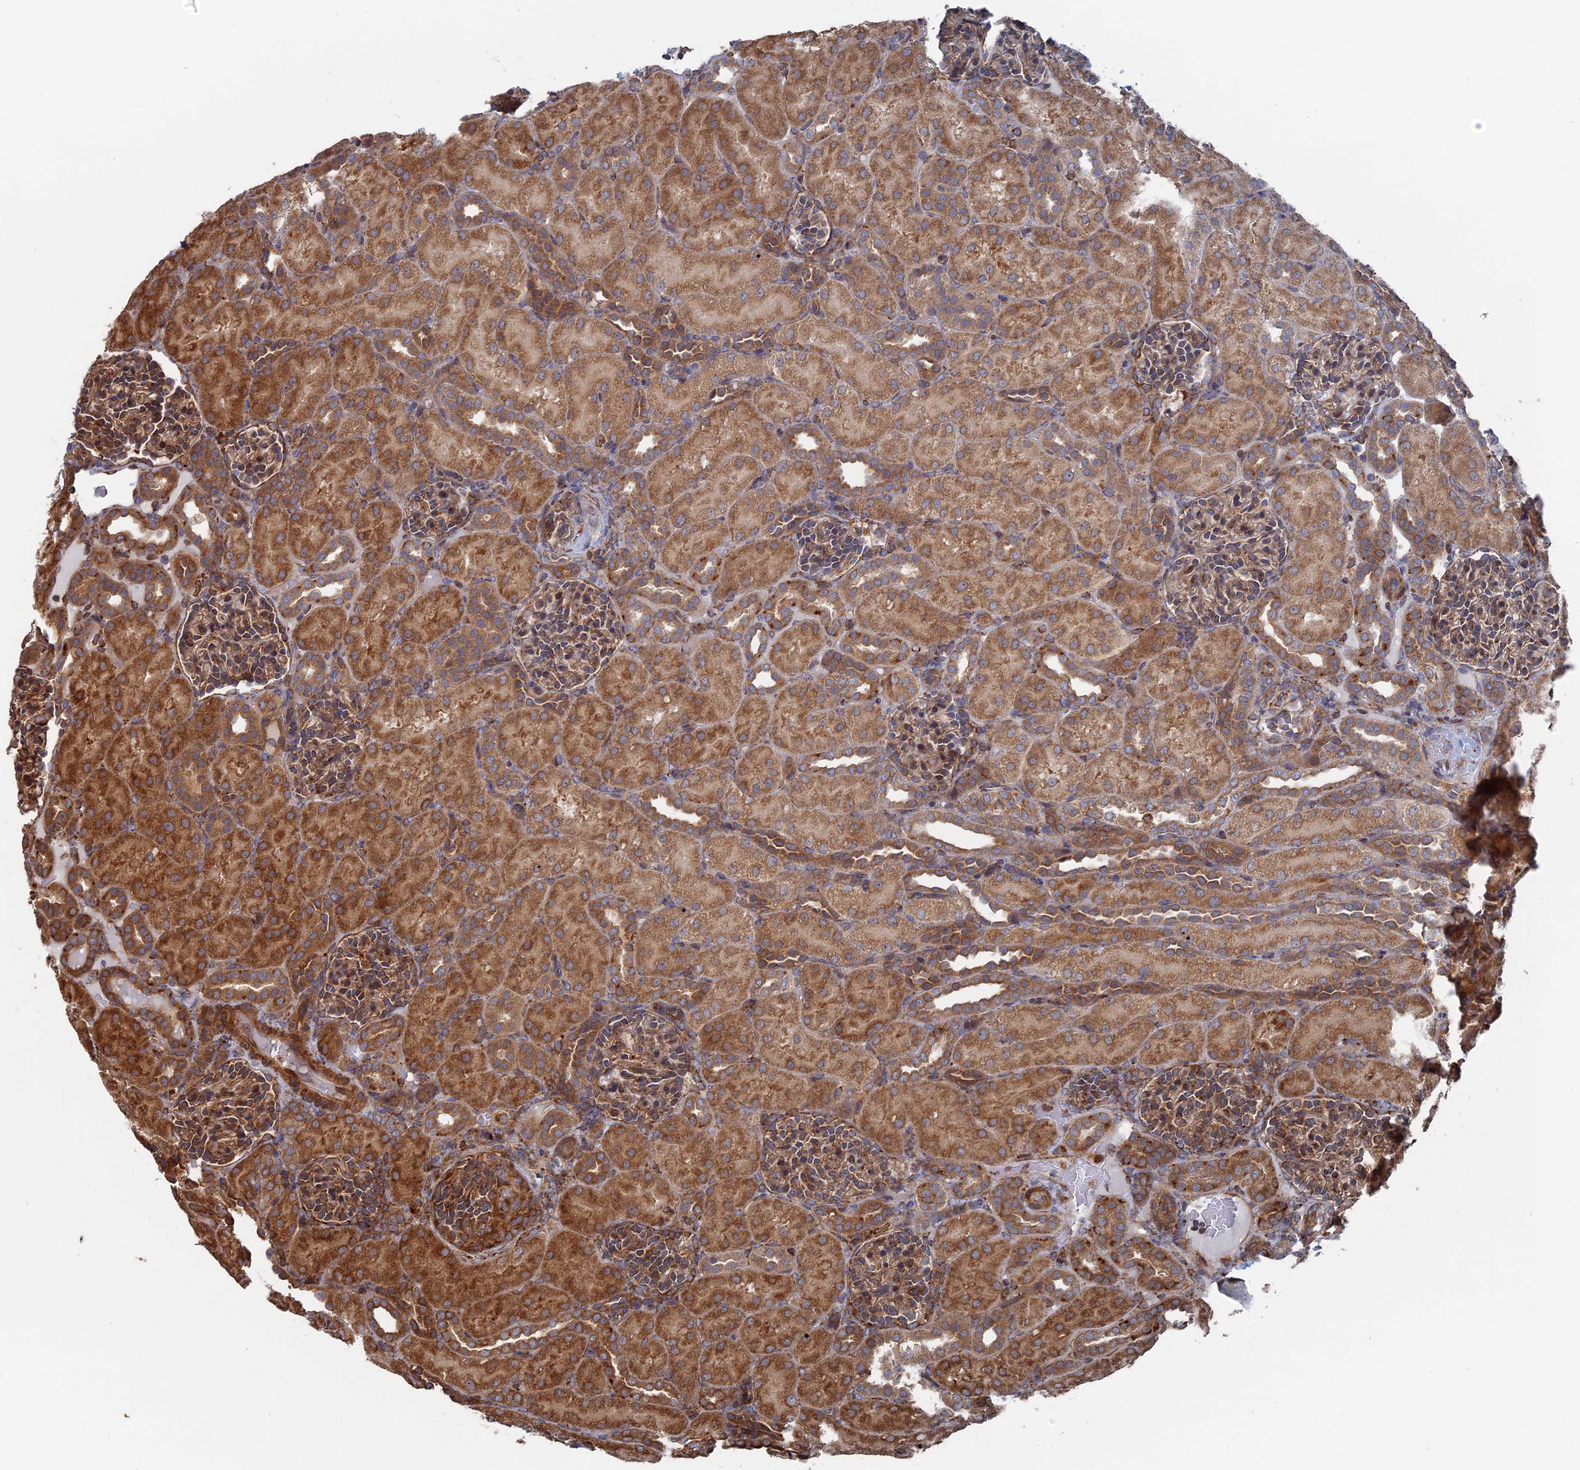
{"staining": {"intensity": "moderate", "quantity": ">75%", "location": "cytoplasmic/membranous"}, "tissue": "kidney", "cell_type": "Cells in glomeruli", "image_type": "normal", "snomed": [{"axis": "morphology", "description": "Normal tissue, NOS"}, {"axis": "topography", "description": "Kidney"}], "caption": "Moderate cytoplasmic/membranous staining for a protein is identified in approximately >75% of cells in glomeruli of normal kidney using immunohistochemistry.", "gene": "BPIFB6", "patient": {"sex": "male", "age": 1}}